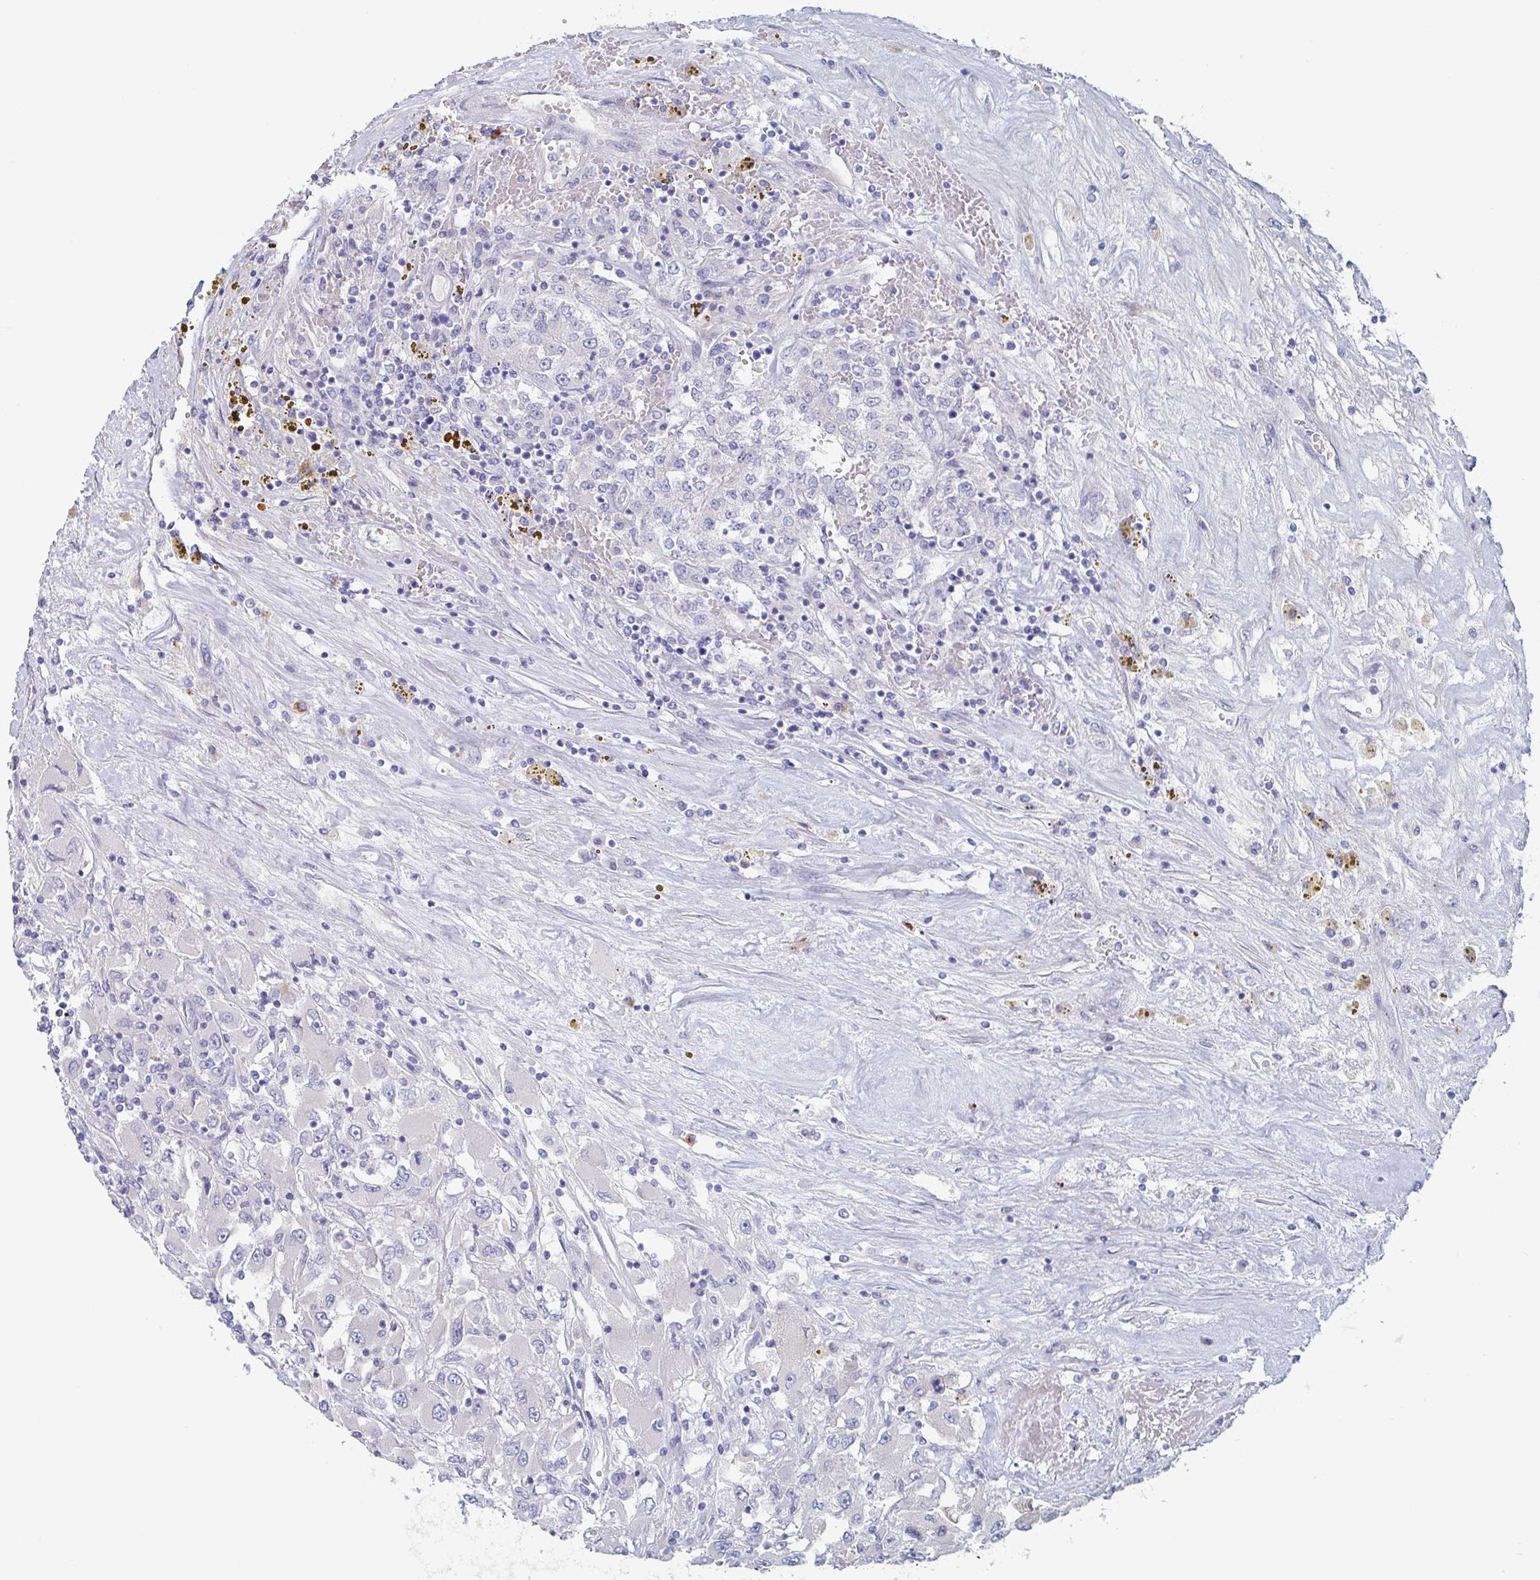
{"staining": {"intensity": "negative", "quantity": "none", "location": "none"}, "tissue": "renal cancer", "cell_type": "Tumor cells", "image_type": "cancer", "snomed": [{"axis": "morphology", "description": "Adenocarcinoma, NOS"}, {"axis": "topography", "description": "Kidney"}], "caption": "A high-resolution image shows IHC staining of renal cancer (adenocarcinoma), which reveals no significant expression in tumor cells.", "gene": "NT5C3B", "patient": {"sex": "female", "age": 52}}